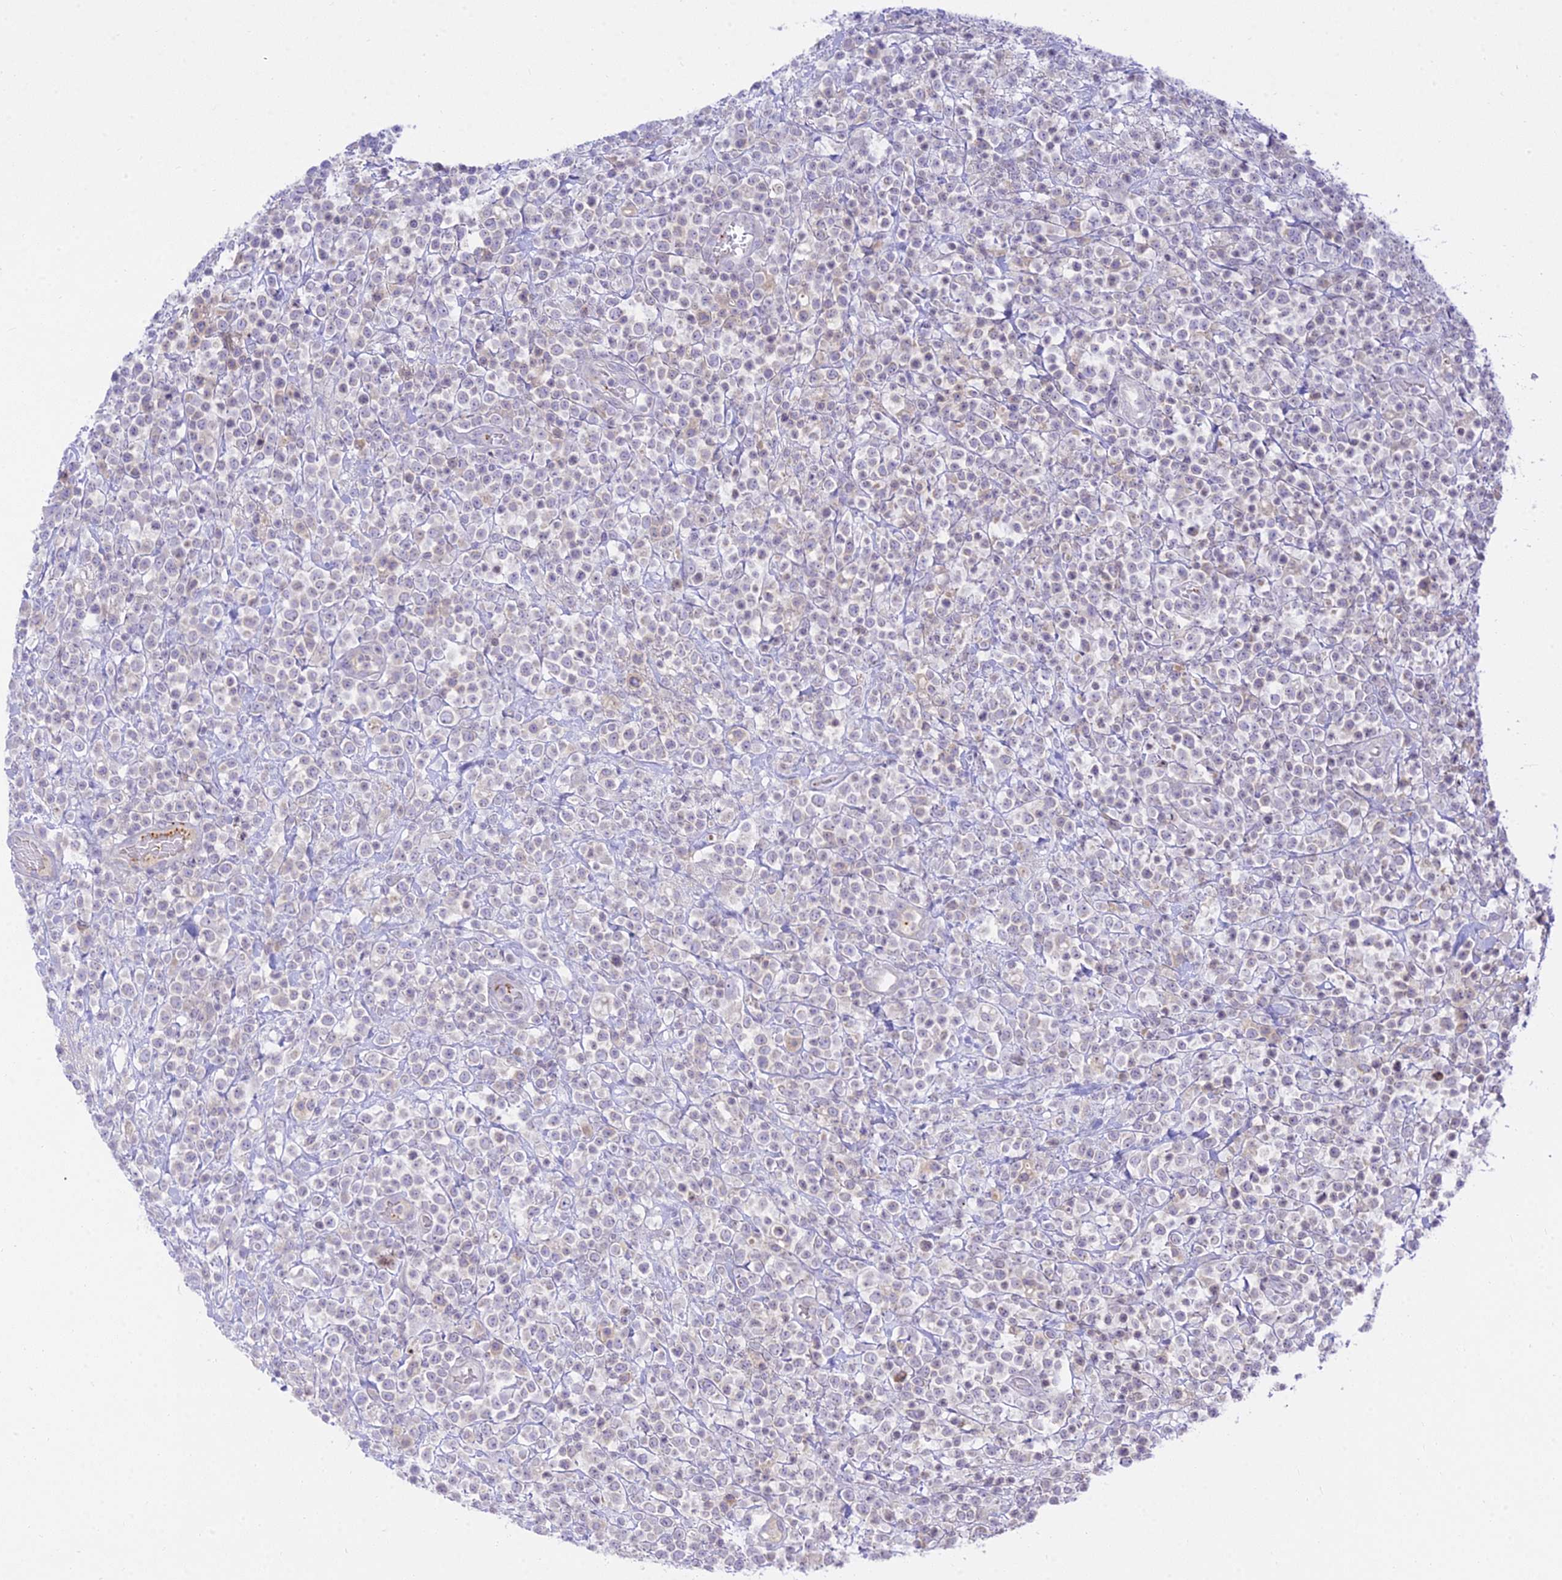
{"staining": {"intensity": "negative", "quantity": "none", "location": "none"}, "tissue": "lymphoma", "cell_type": "Tumor cells", "image_type": "cancer", "snomed": [{"axis": "morphology", "description": "Malignant lymphoma, non-Hodgkin's type, High grade"}, {"axis": "topography", "description": "Colon"}], "caption": "High magnification brightfield microscopy of lymphoma stained with DAB (brown) and counterstained with hematoxylin (blue): tumor cells show no significant expression. The staining is performed using DAB (3,3'-diaminobenzidine) brown chromogen with nuclei counter-stained in using hematoxylin.", "gene": "TMEM40", "patient": {"sex": "female", "age": 53}}